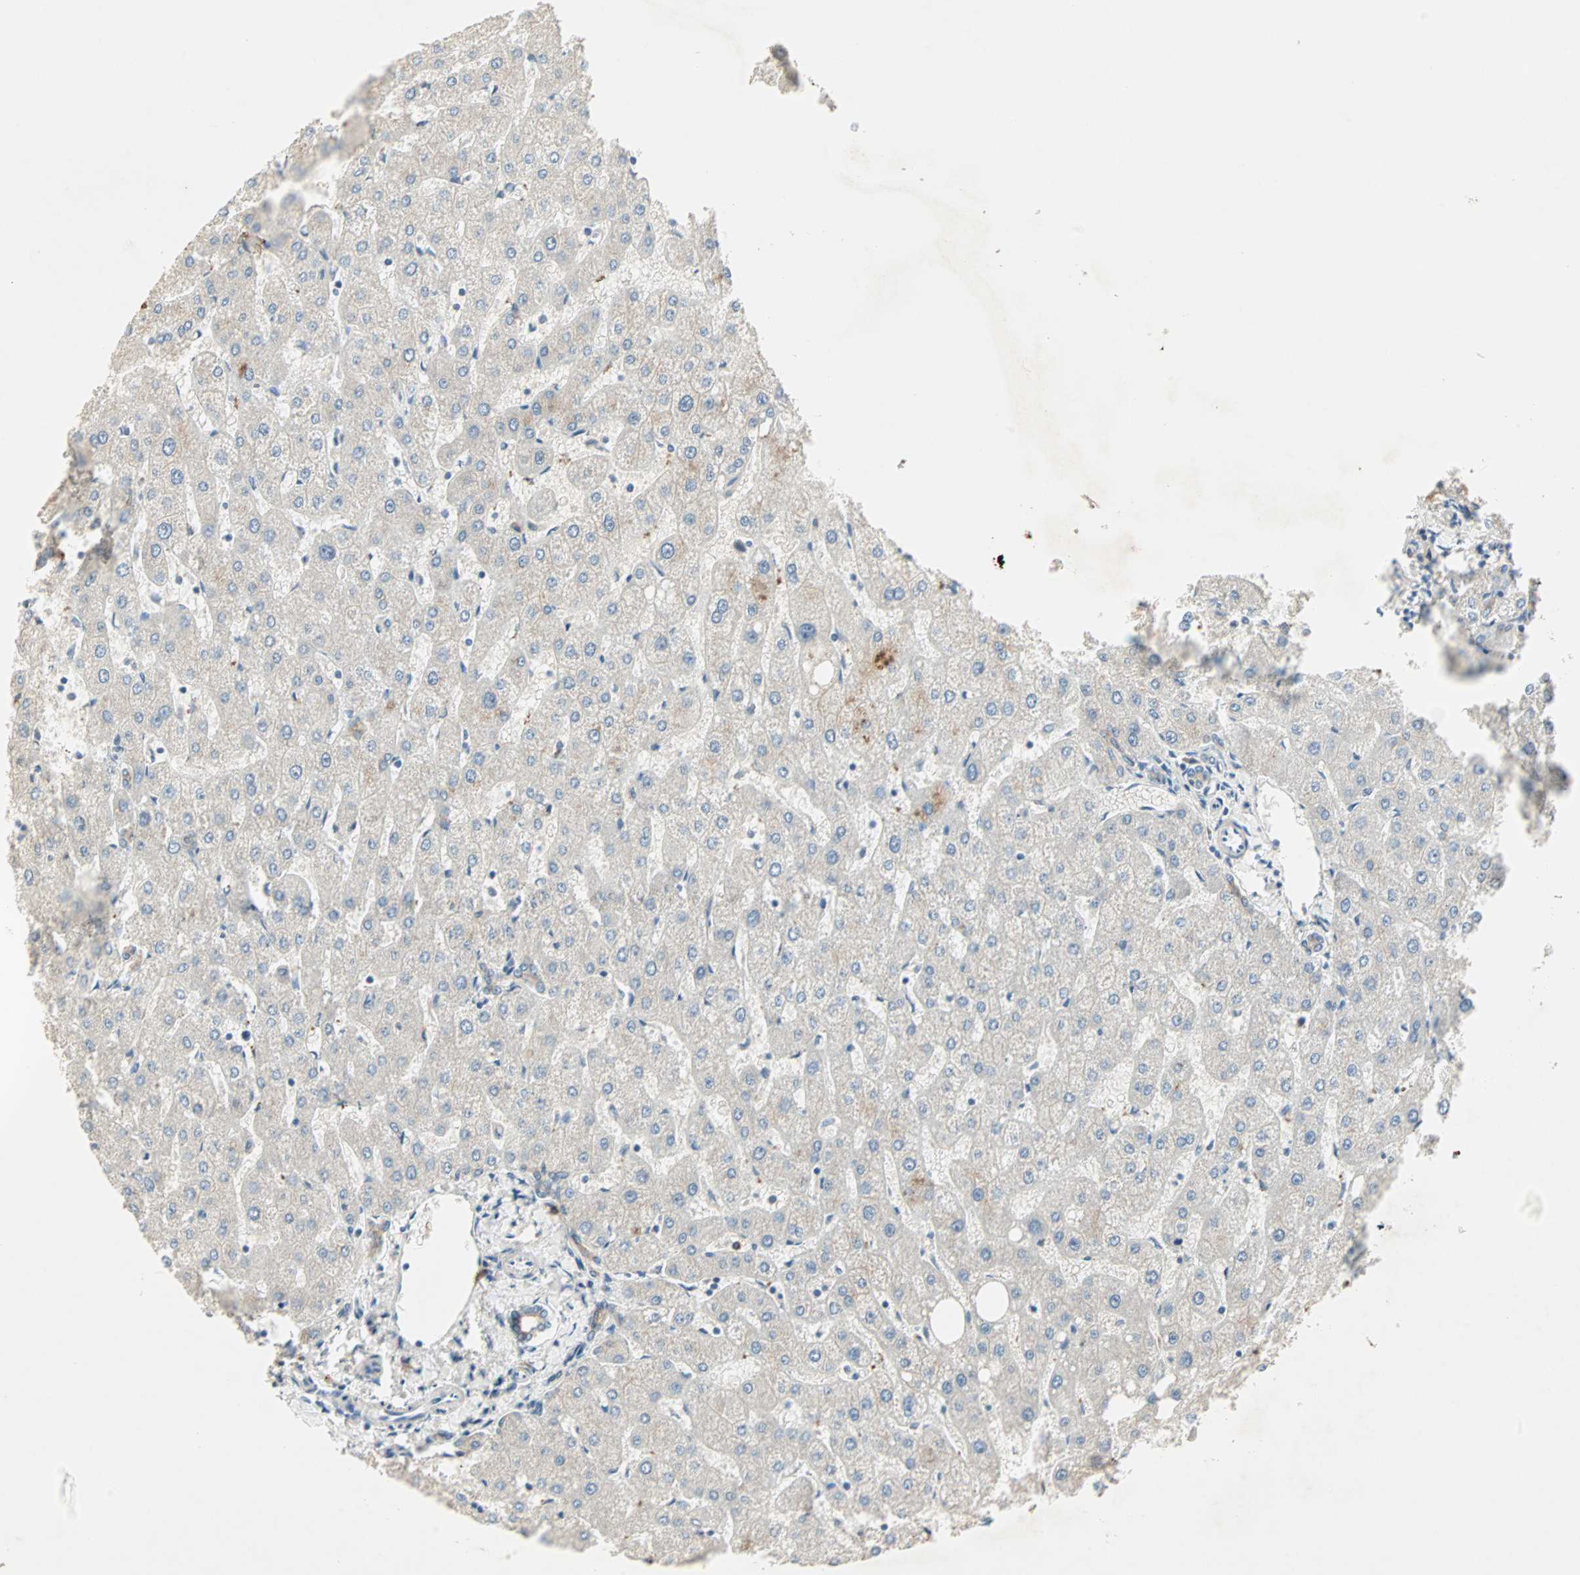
{"staining": {"intensity": "weak", "quantity": ">75%", "location": "cytoplasmic/membranous"}, "tissue": "liver", "cell_type": "Cholangiocytes", "image_type": "normal", "snomed": [{"axis": "morphology", "description": "Normal tissue, NOS"}, {"axis": "topography", "description": "Liver"}], "caption": "A low amount of weak cytoplasmic/membranous staining is appreciated in approximately >75% of cholangiocytes in normal liver. The protein is stained brown, and the nuclei are stained in blue (DAB IHC with brightfield microscopy, high magnification).", "gene": "TTF2", "patient": {"sex": "male", "age": 67}}